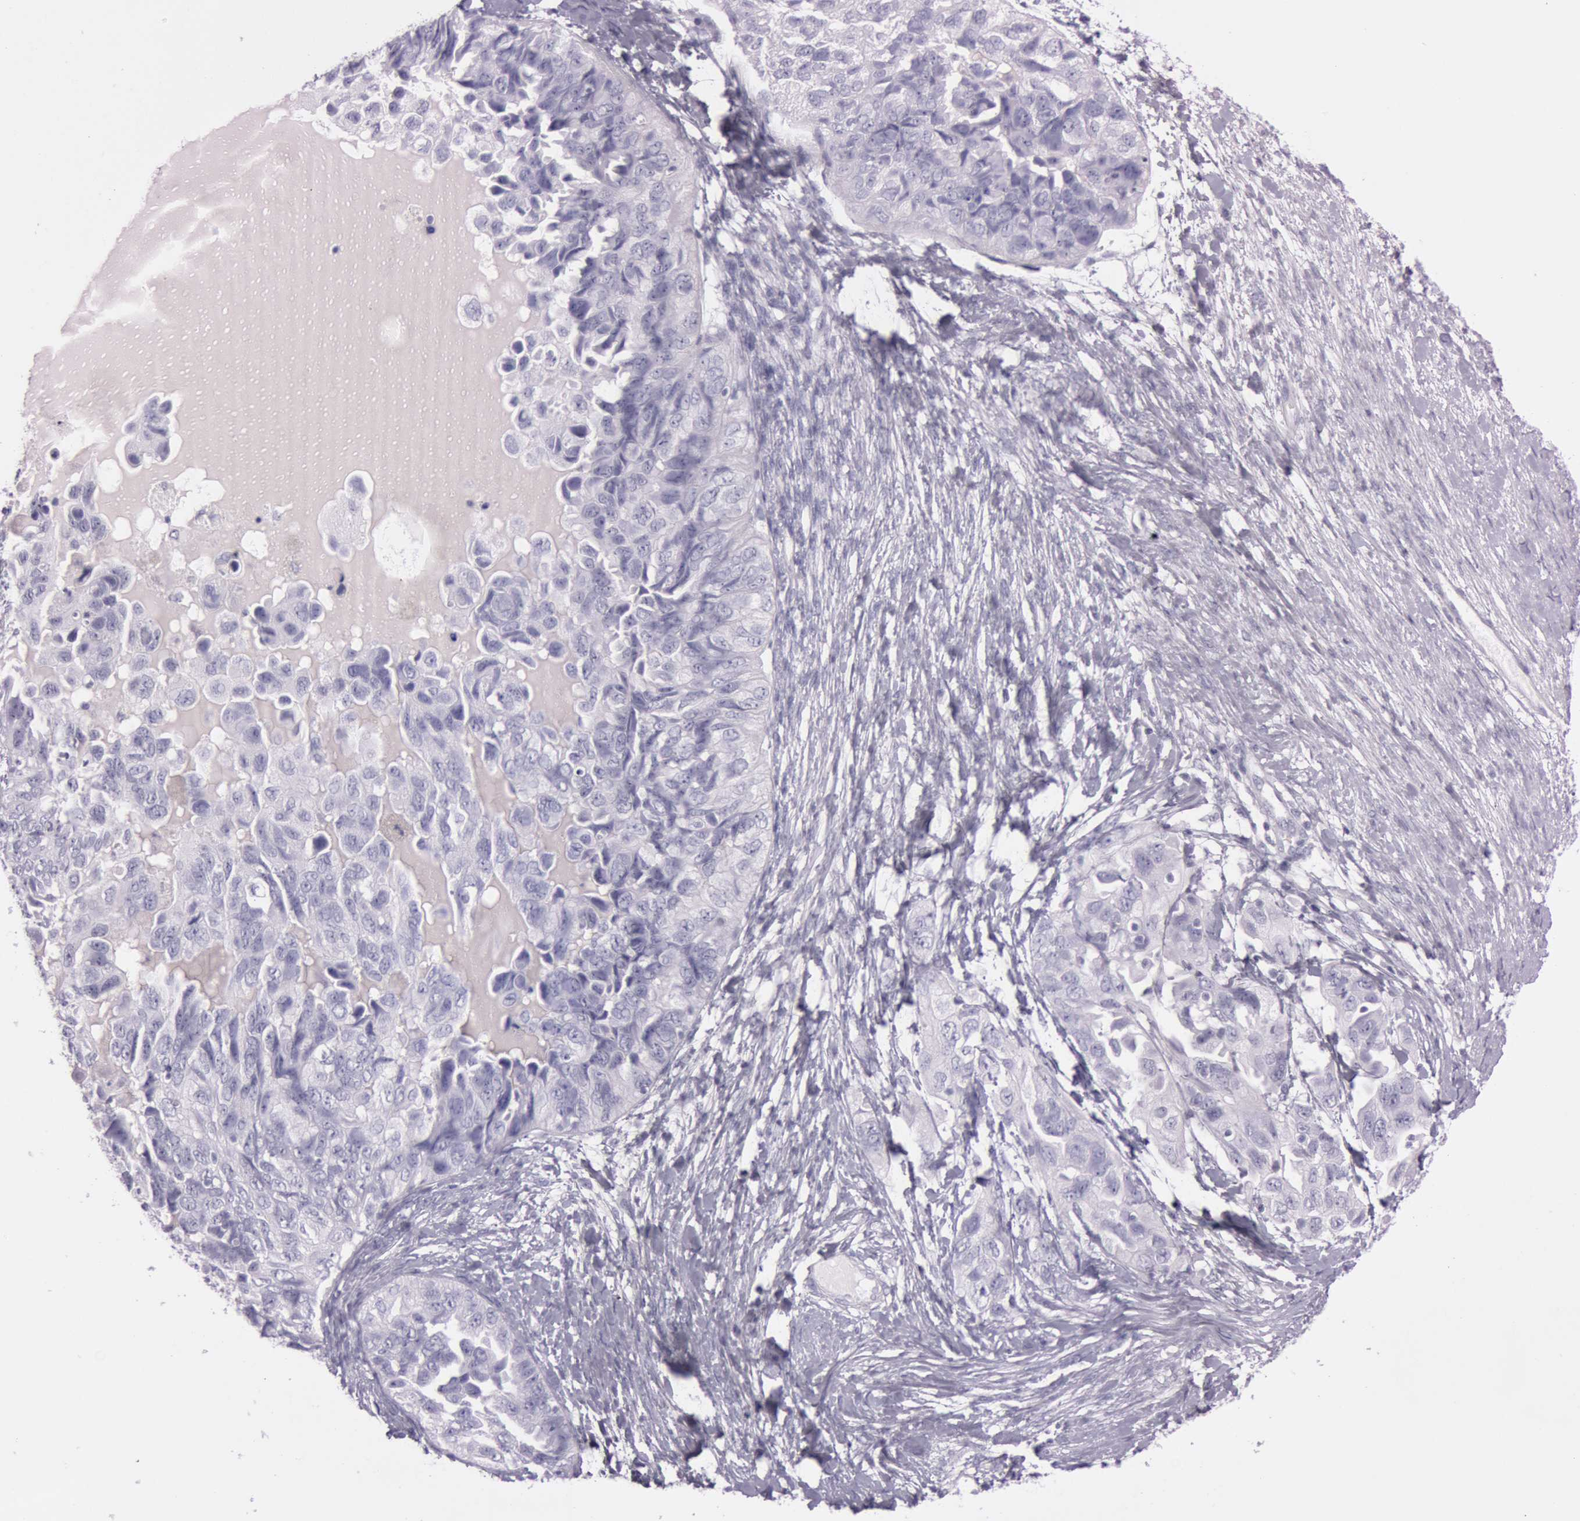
{"staining": {"intensity": "negative", "quantity": "none", "location": "none"}, "tissue": "ovarian cancer", "cell_type": "Tumor cells", "image_type": "cancer", "snomed": [{"axis": "morphology", "description": "Cystadenocarcinoma, serous, NOS"}, {"axis": "topography", "description": "Ovary"}], "caption": "Ovarian cancer was stained to show a protein in brown. There is no significant staining in tumor cells.", "gene": "S100A7", "patient": {"sex": "female", "age": 82}}